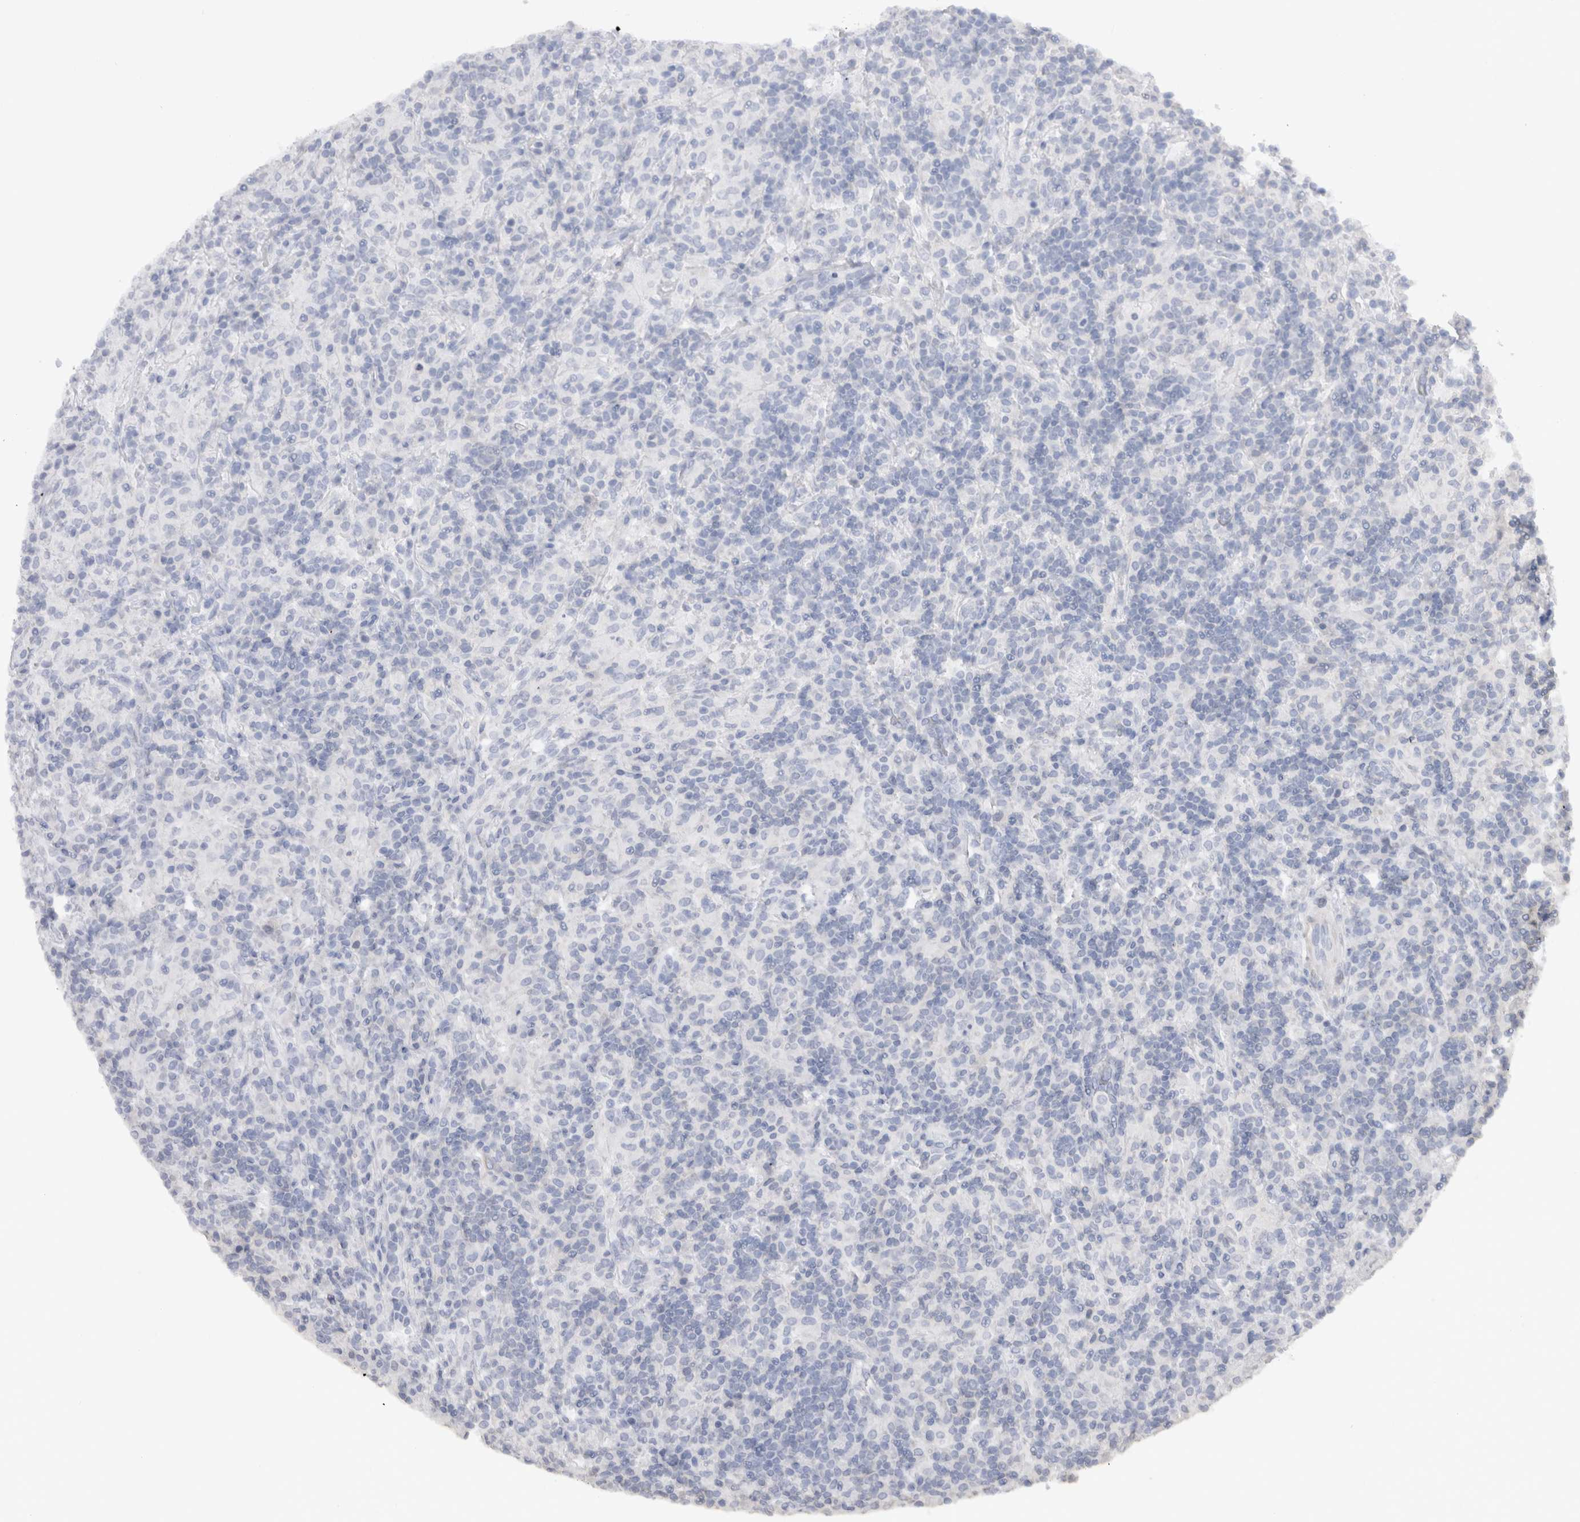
{"staining": {"intensity": "negative", "quantity": "none", "location": "none"}, "tissue": "lymphoma", "cell_type": "Tumor cells", "image_type": "cancer", "snomed": [{"axis": "morphology", "description": "Hodgkin's disease, NOS"}, {"axis": "topography", "description": "Lymph node"}], "caption": "DAB immunohistochemical staining of Hodgkin's disease shows no significant staining in tumor cells.", "gene": "C9orf50", "patient": {"sex": "male", "age": 70}}